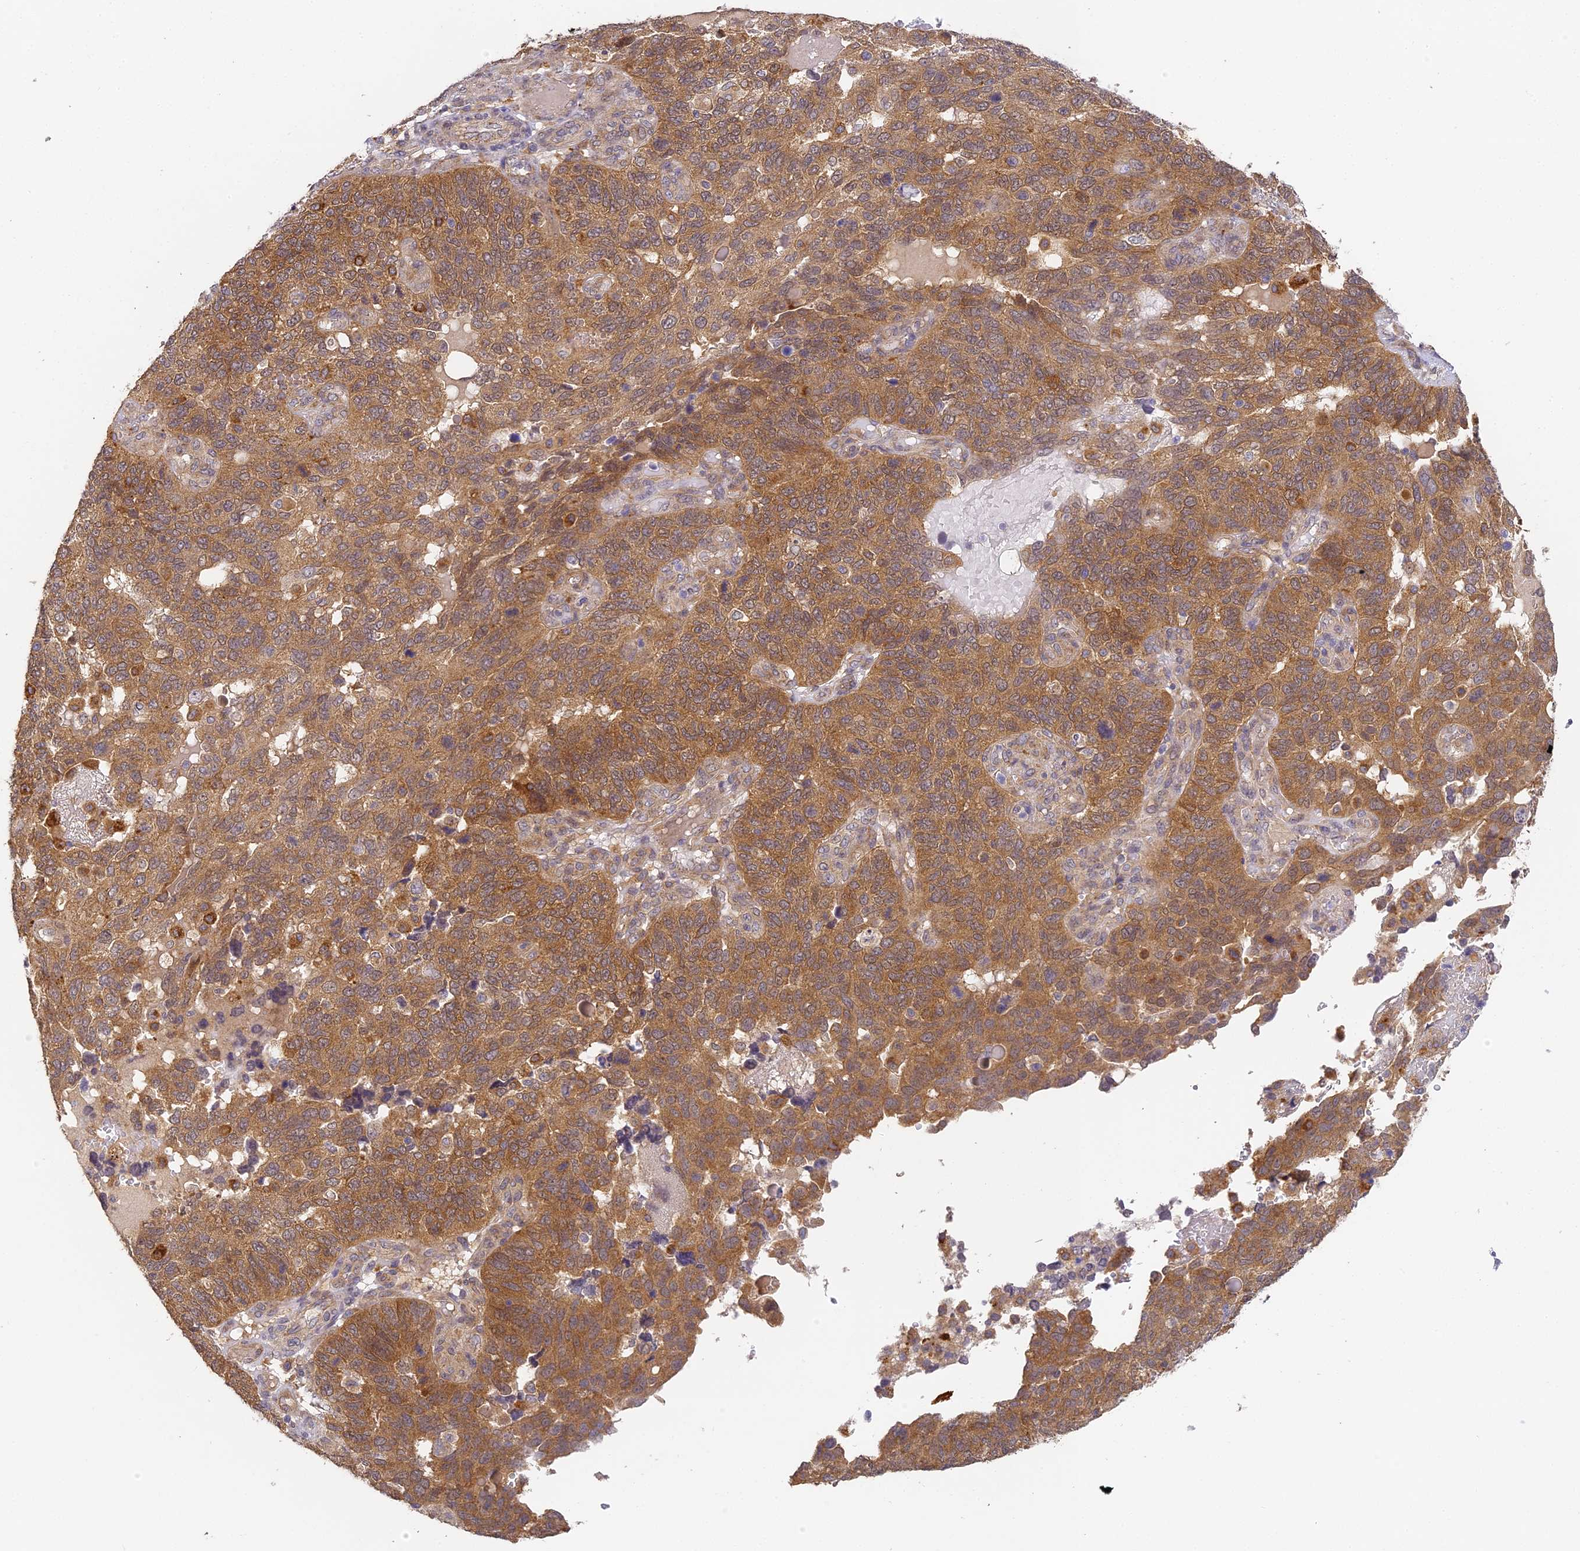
{"staining": {"intensity": "strong", "quantity": ">75%", "location": "cytoplasmic/membranous"}, "tissue": "endometrial cancer", "cell_type": "Tumor cells", "image_type": "cancer", "snomed": [{"axis": "morphology", "description": "Adenocarcinoma, NOS"}, {"axis": "topography", "description": "Endometrium"}], "caption": "Adenocarcinoma (endometrial) stained for a protein shows strong cytoplasmic/membranous positivity in tumor cells.", "gene": "YAE1", "patient": {"sex": "female", "age": 66}}